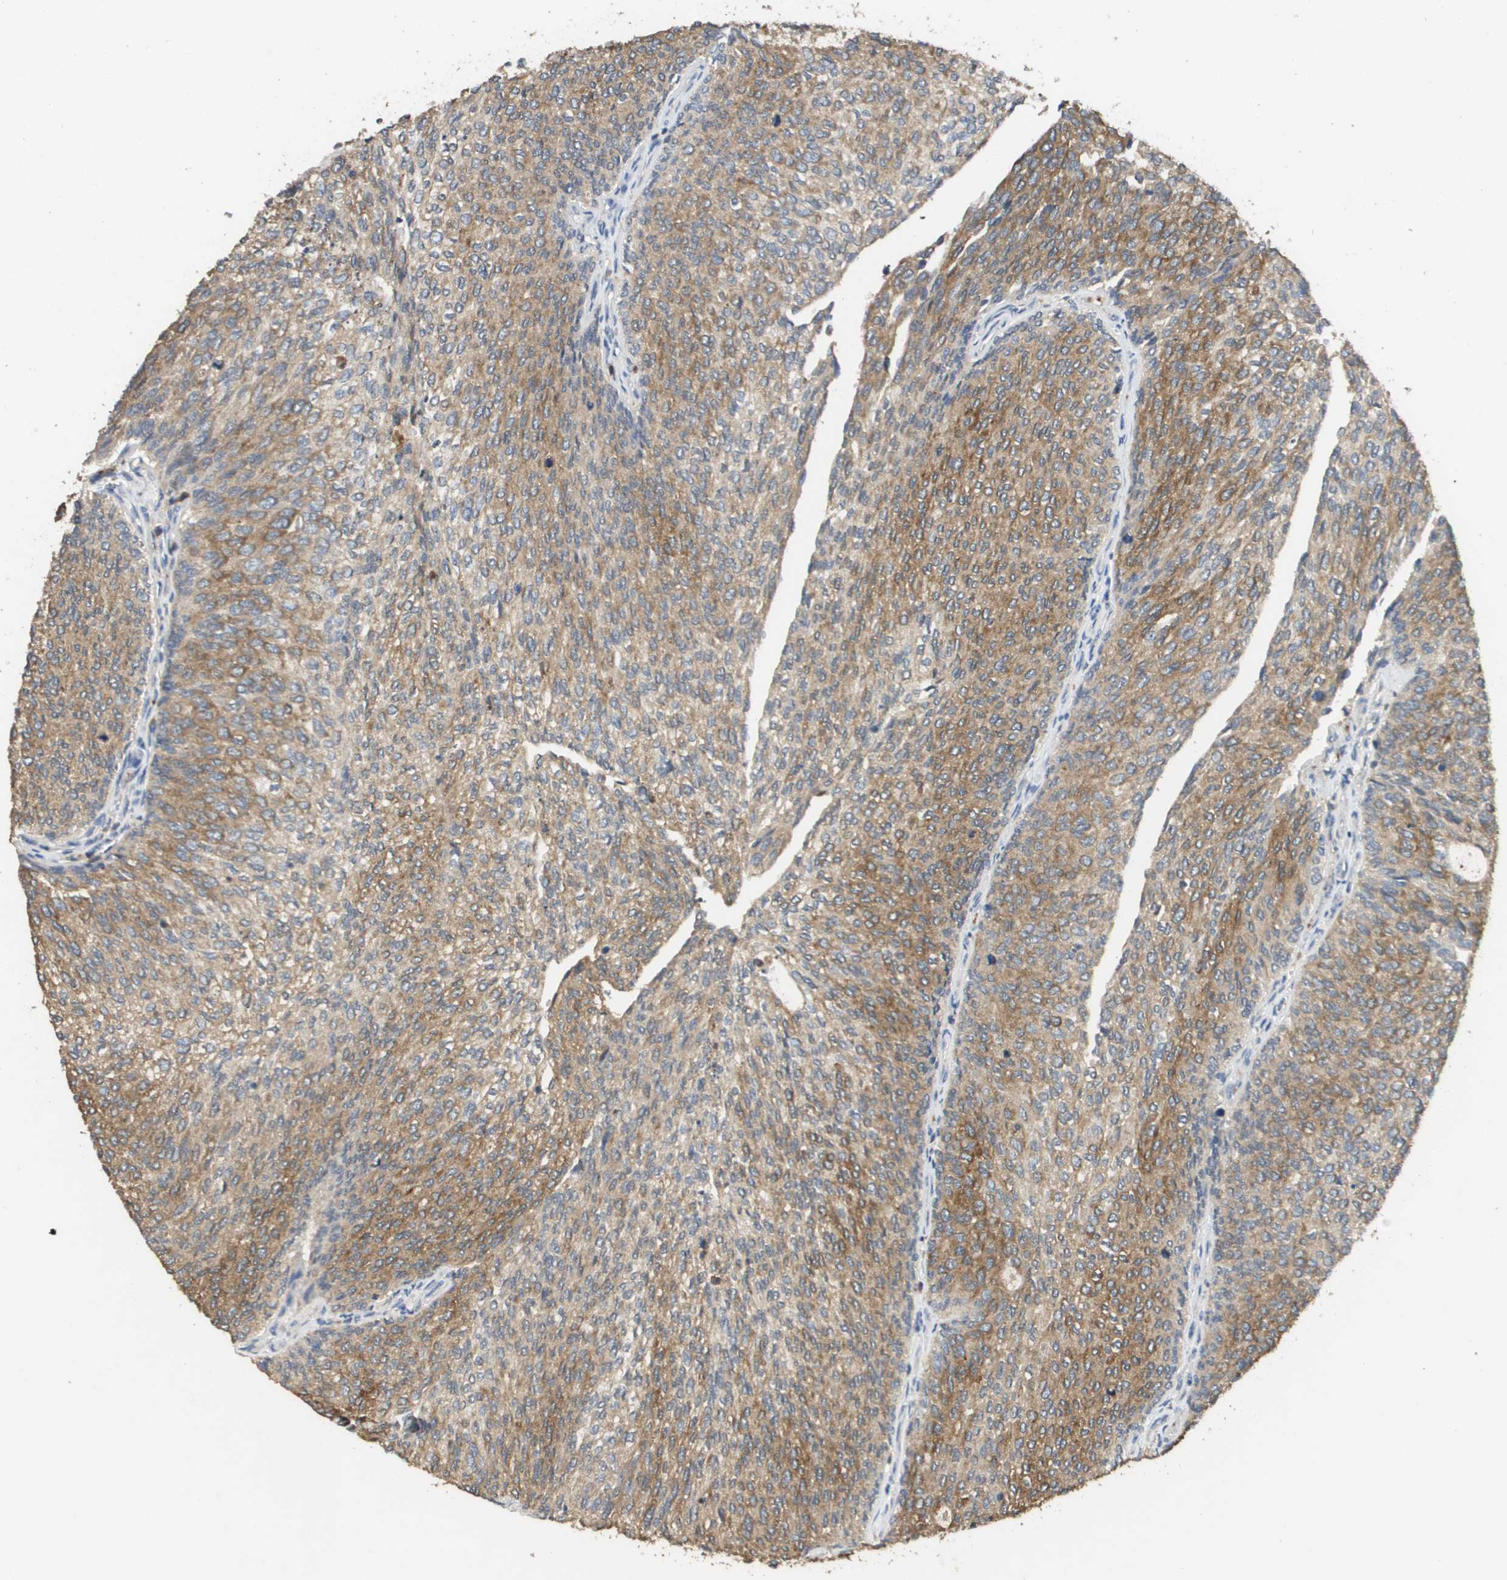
{"staining": {"intensity": "moderate", "quantity": ">75%", "location": "cytoplasmic/membranous"}, "tissue": "urothelial cancer", "cell_type": "Tumor cells", "image_type": "cancer", "snomed": [{"axis": "morphology", "description": "Urothelial carcinoma, Low grade"}, {"axis": "topography", "description": "Urinary bladder"}], "caption": "DAB (3,3'-diaminobenzidine) immunohistochemical staining of human urothelial carcinoma (low-grade) shows moderate cytoplasmic/membranous protein staining in about >75% of tumor cells.", "gene": "RAB27B", "patient": {"sex": "female", "age": 79}}